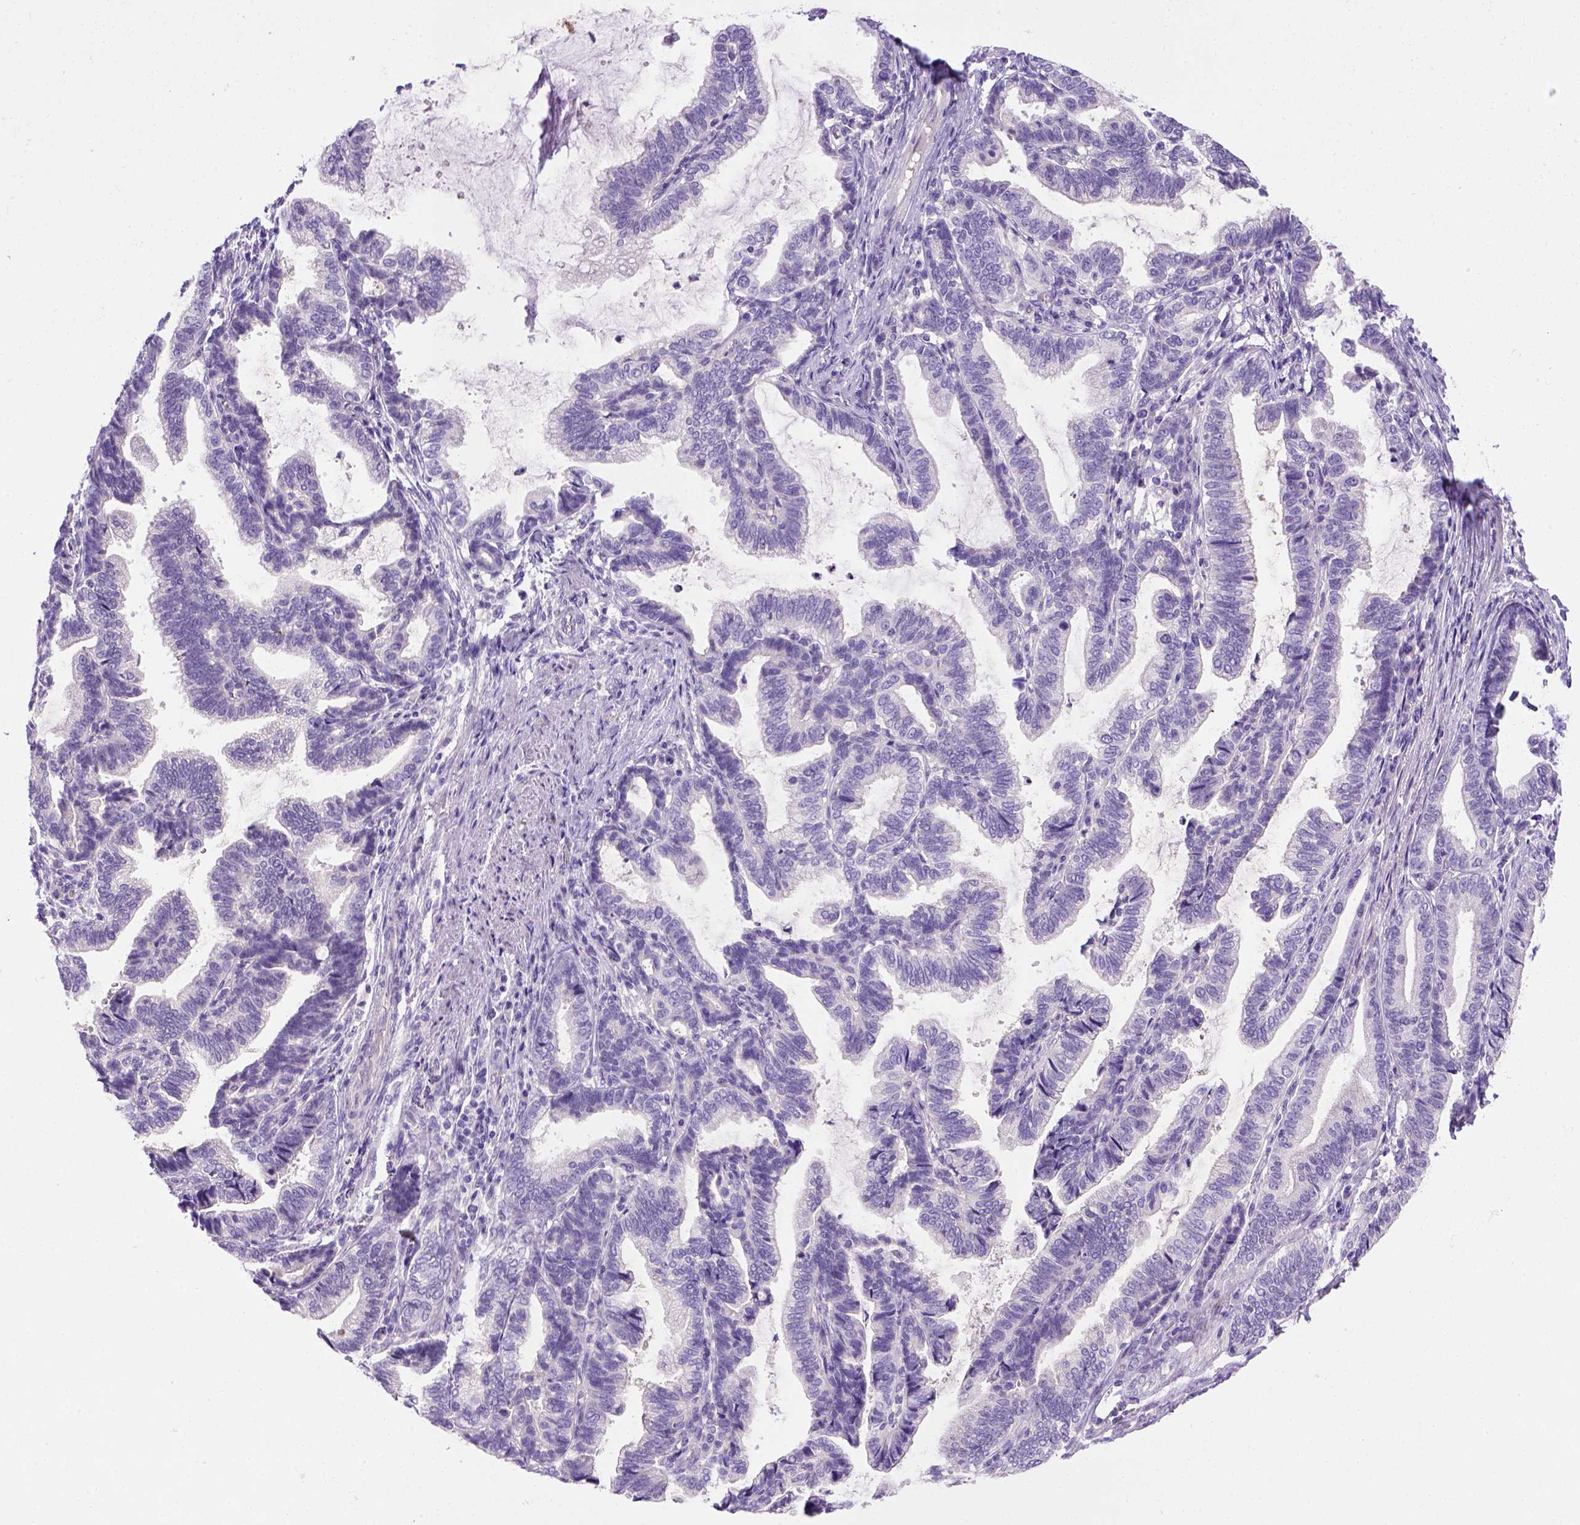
{"staining": {"intensity": "negative", "quantity": "none", "location": "none"}, "tissue": "stomach cancer", "cell_type": "Tumor cells", "image_type": "cancer", "snomed": [{"axis": "morphology", "description": "Adenocarcinoma, NOS"}, {"axis": "topography", "description": "Stomach"}], "caption": "Tumor cells are negative for protein expression in human stomach cancer. The staining is performed using DAB brown chromogen with nuclei counter-stained in using hematoxylin.", "gene": "BAAT", "patient": {"sex": "male", "age": 83}}